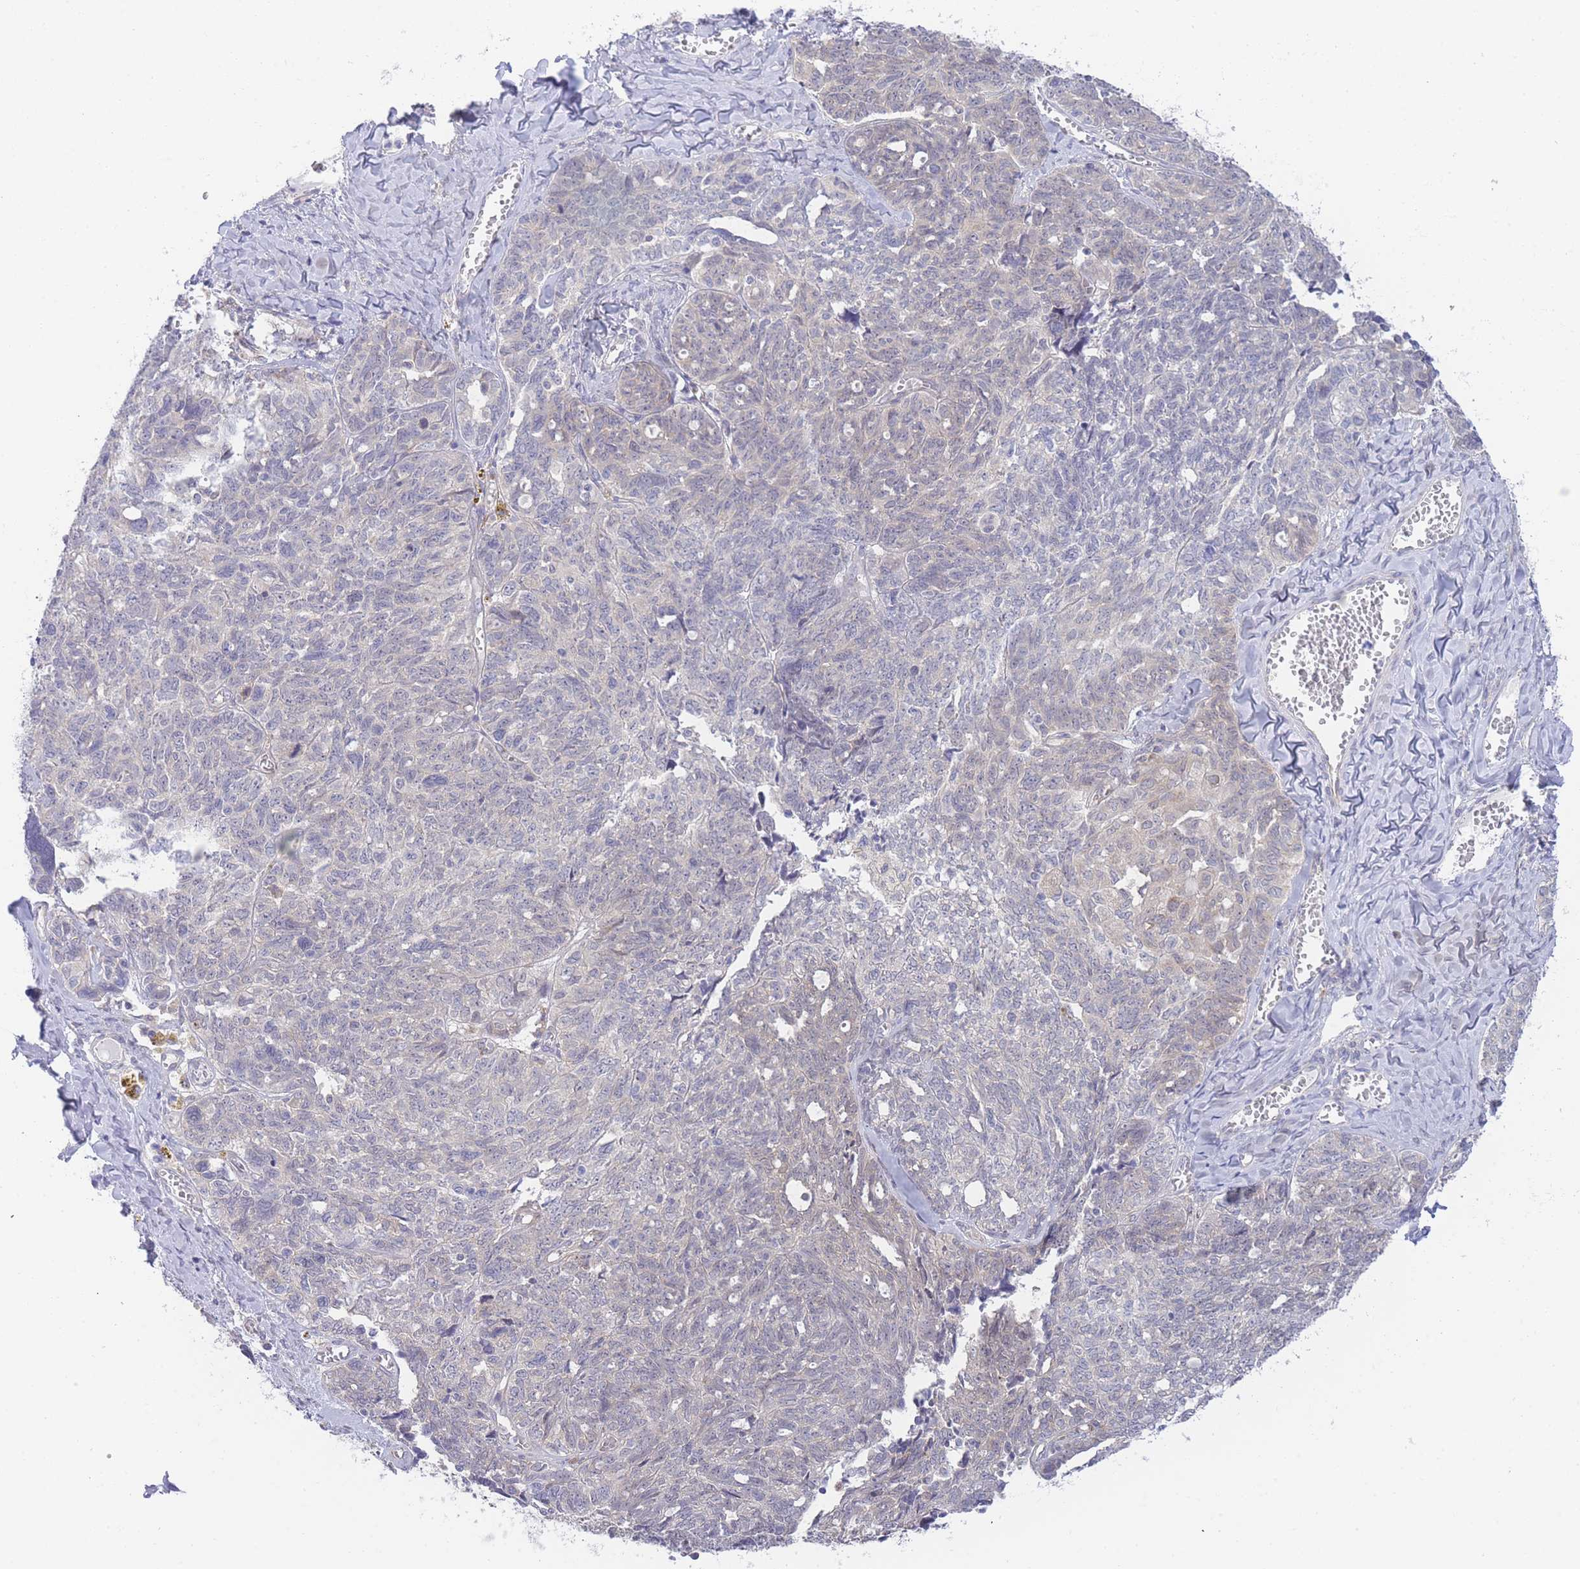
{"staining": {"intensity": "negative", "quantity": "none", "location": "none"}, "tissue": "ovarian cancer", "cell_type": "Tumor cells", "image_type": "cancer", "snomed": [{"axis": "morphology", "description": "Cystadenocarcinoma, serous, NOS"}, {"axis": "topography", "description": "Ovary"}], "caption": "A photomicrograph of serous cystadenocarcinoma (ovarian) stained for a protein demonstrates no brown staining in tumor cells. (DAB (3,3'-diaminobenzidine) immunohistochemistry visualized using brightfield microscopy, high magnification).", "gene": "ZNF510", "patient": {"sex": "female", "age": 79}}